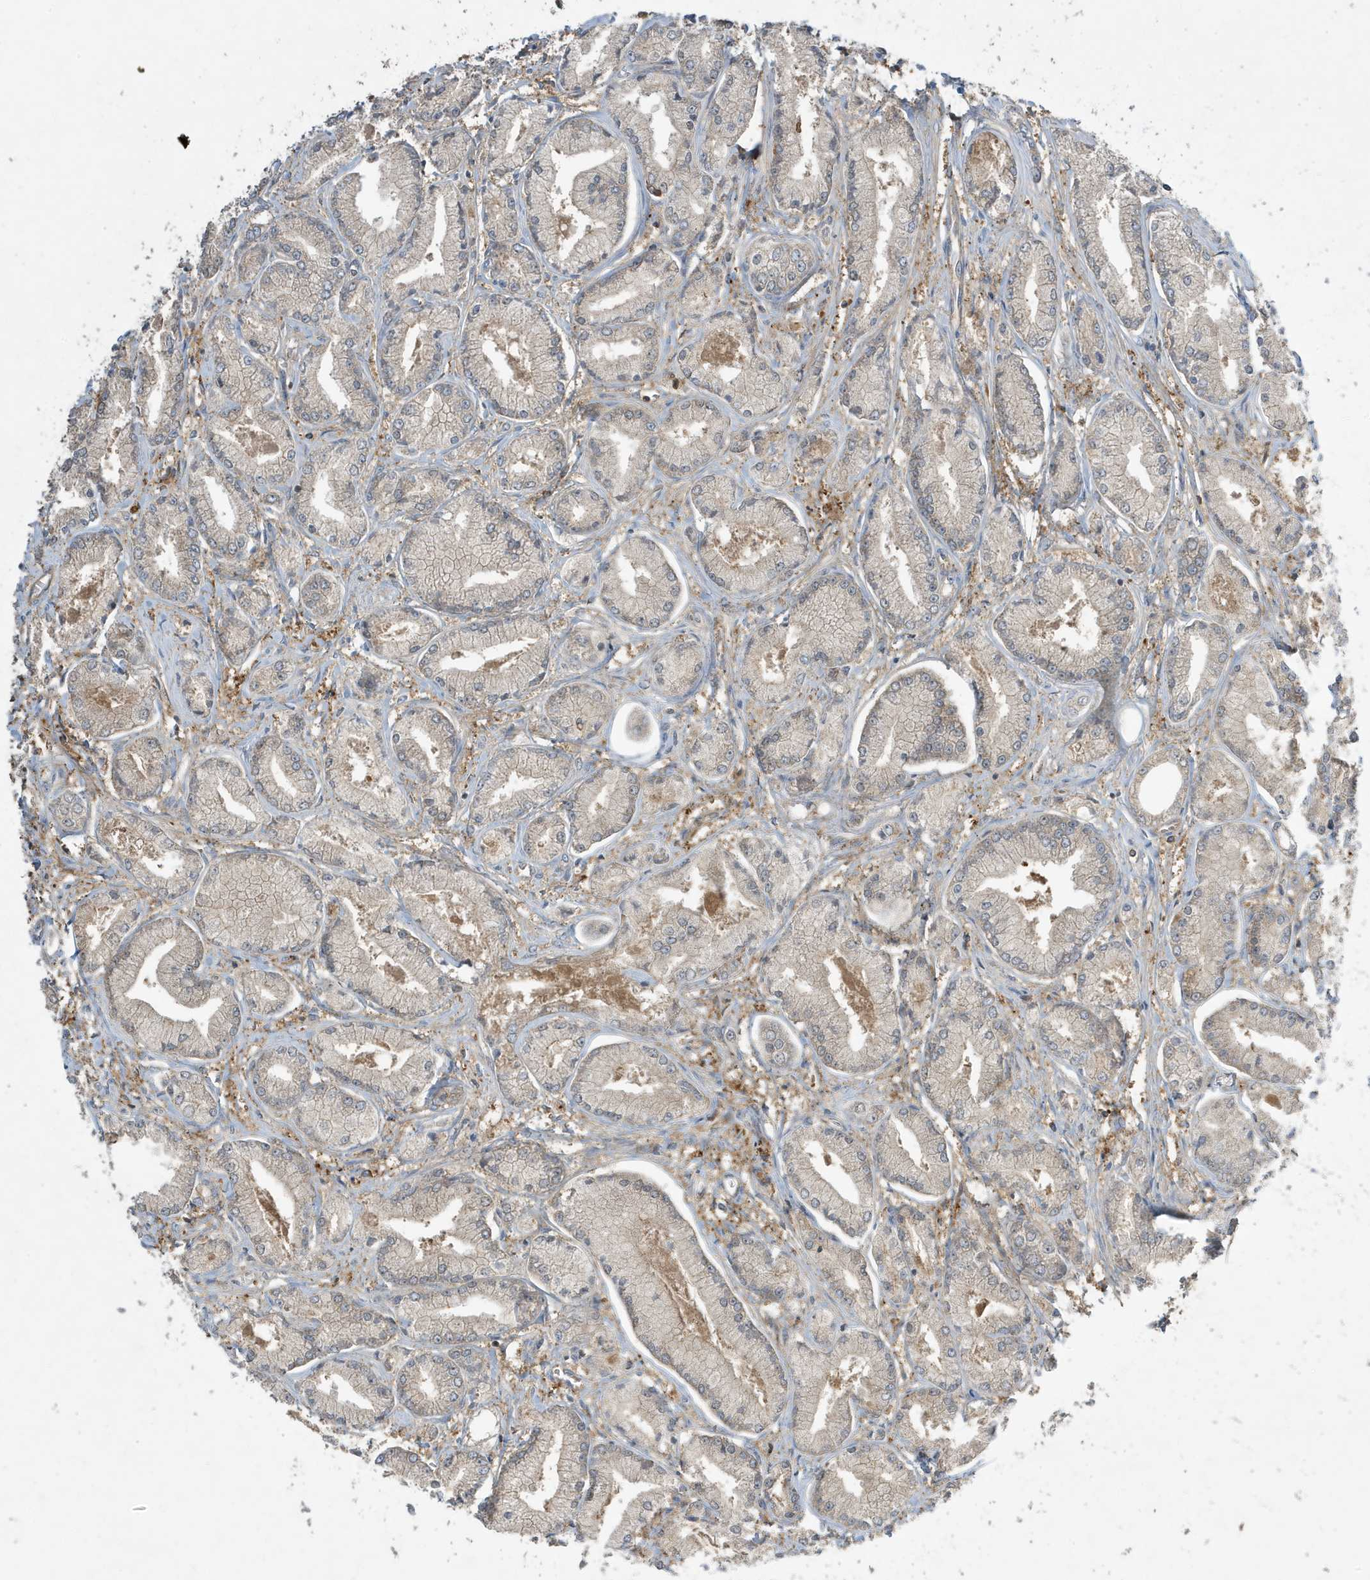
{"staining": {"intensity": "weak", "quantity": "25%-75%", "location": "cytoplasmic/membranous"}, "tissue": "prostate cancer", "cell_type": "Tumor cells", "image_type": "cancer", "snomed": [{"axis": "morphology", "description": "Adenocarcinoma, Low grade"}, {"axis": "topography", "description": "Prostate"}], "caption": "A high-resolution micrograph shows IHC staining of low-grade adenocarcinoma (prostate), which demonstrates weak cytoplasmic/membranous positivity in approximately 25%-75% of tumor cells.", "gene": "ABTB1", "patient": {"sex": "male", "age": 60}}